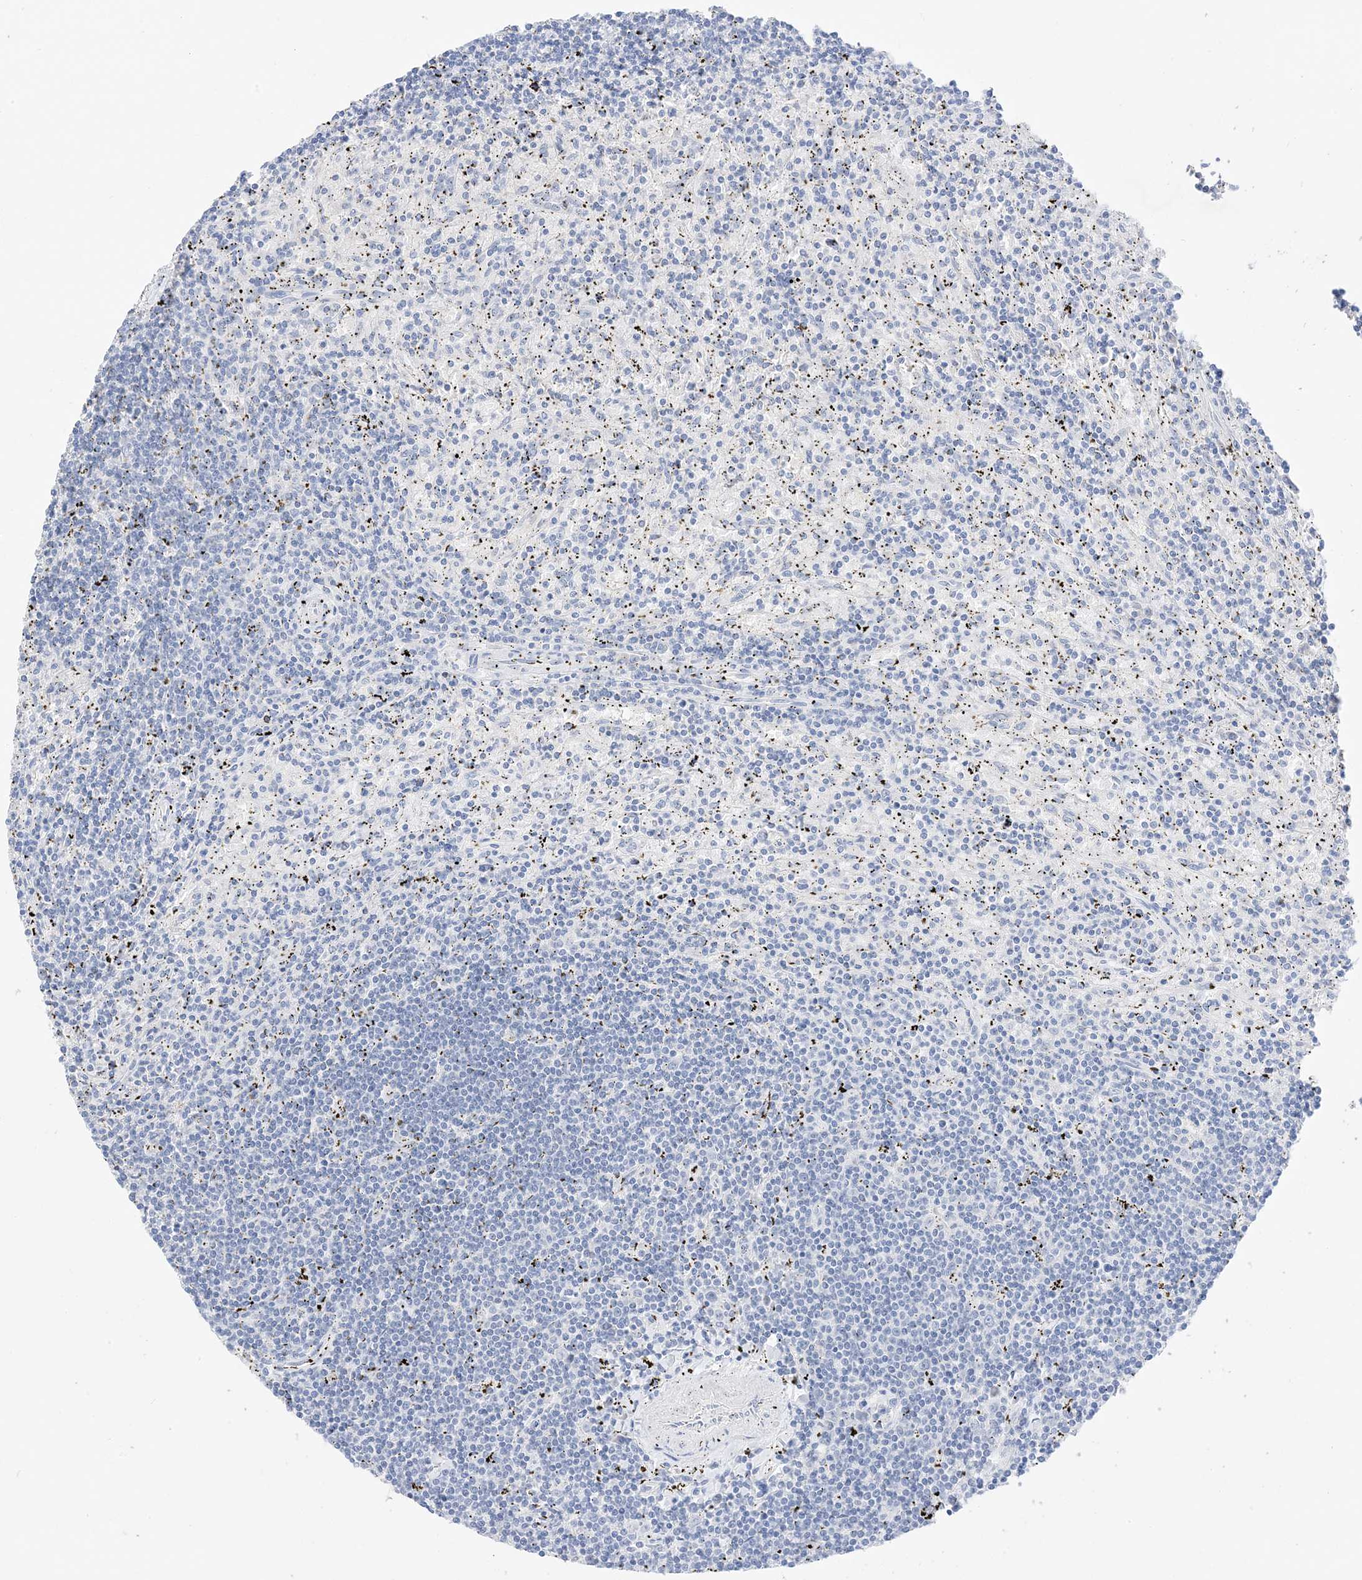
{"staining": {"intensity": "negative", "quantity": "none", "location": "none"}, "tissue": "lymphoma", "cell_type": "Tumor cells", "image_type": "cancer", "snomed": [{"axis": "morphology", "description": "Malignant lymphoma, non-Hodgkin's type, Low grade"}, {"axis": "topography", "description": "Spleen"}], "caption": "The micrograph demonstrates no significant expression in tumor cells of malignant lymphoma, non-Hodgkin's type (low-grade). (DAB immunohistochemistry (IHC), high magnification).", "gene": "MUC17", "patient": {"sex": "male", "age": 76}}